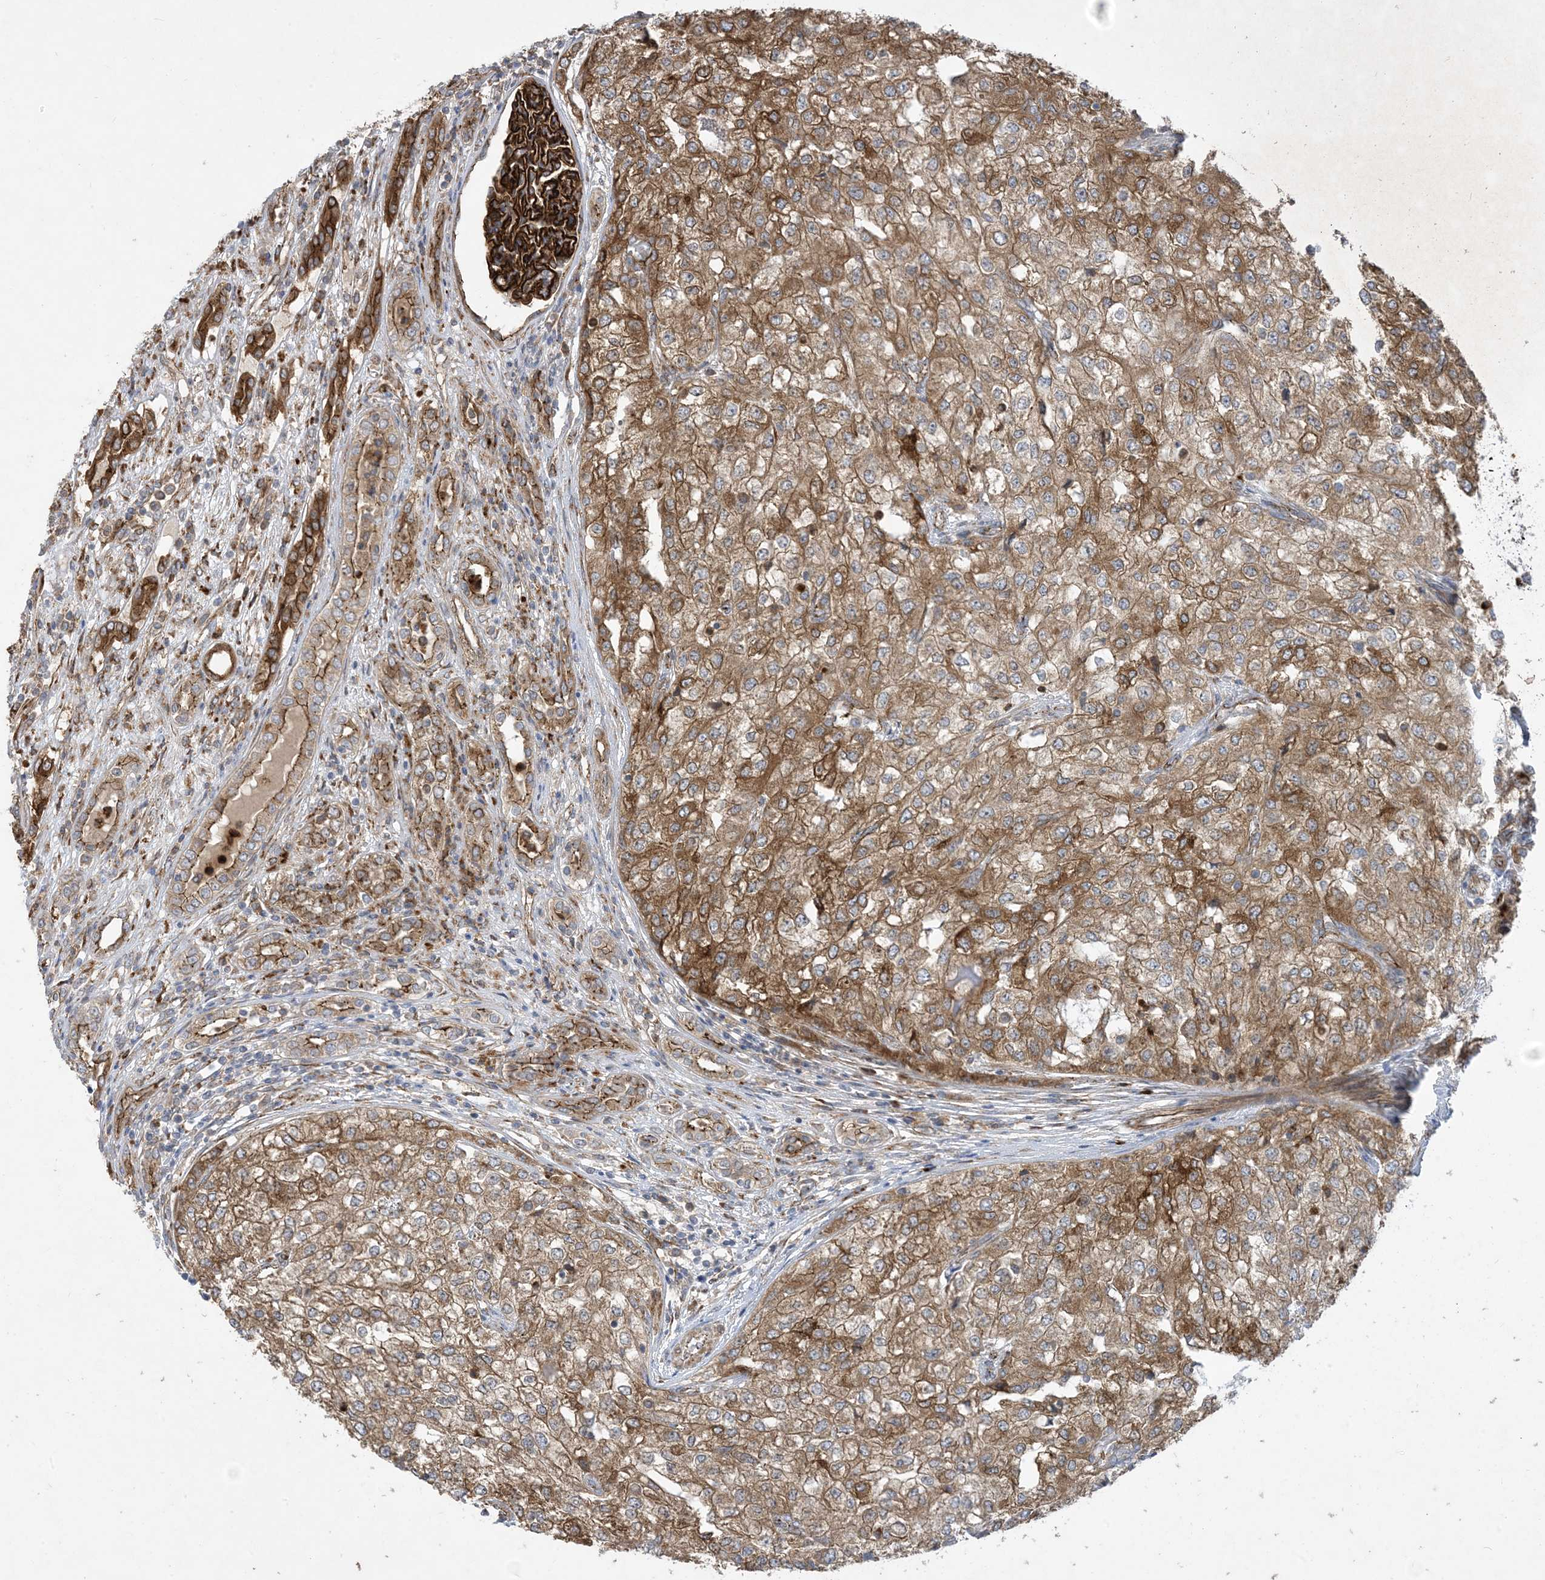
{"staining": {"intensity": "moderate", "quantity": ">75%", "location": "cytoplasmic/membranous"}, "tissue": "renal cancer", "cell_type": "Tumor cells", "image_type": "cancer", "snomed": [{"axis": "morphology", "description": "Adenocarcinoma, NOS"}, {"axis": "topography", "description": "Kidney"}], "caption": "Brown immunohistochemical staining in human renal cancer (adenocarcinoma) reveals moderate cytoplasmic/membranous expression in about >75% of tumor cells. (Brightfield microscopy of DAB IHC at high magnification).", "gene": "OTOP1", "patient": {"sex": "female", "age": 54}}